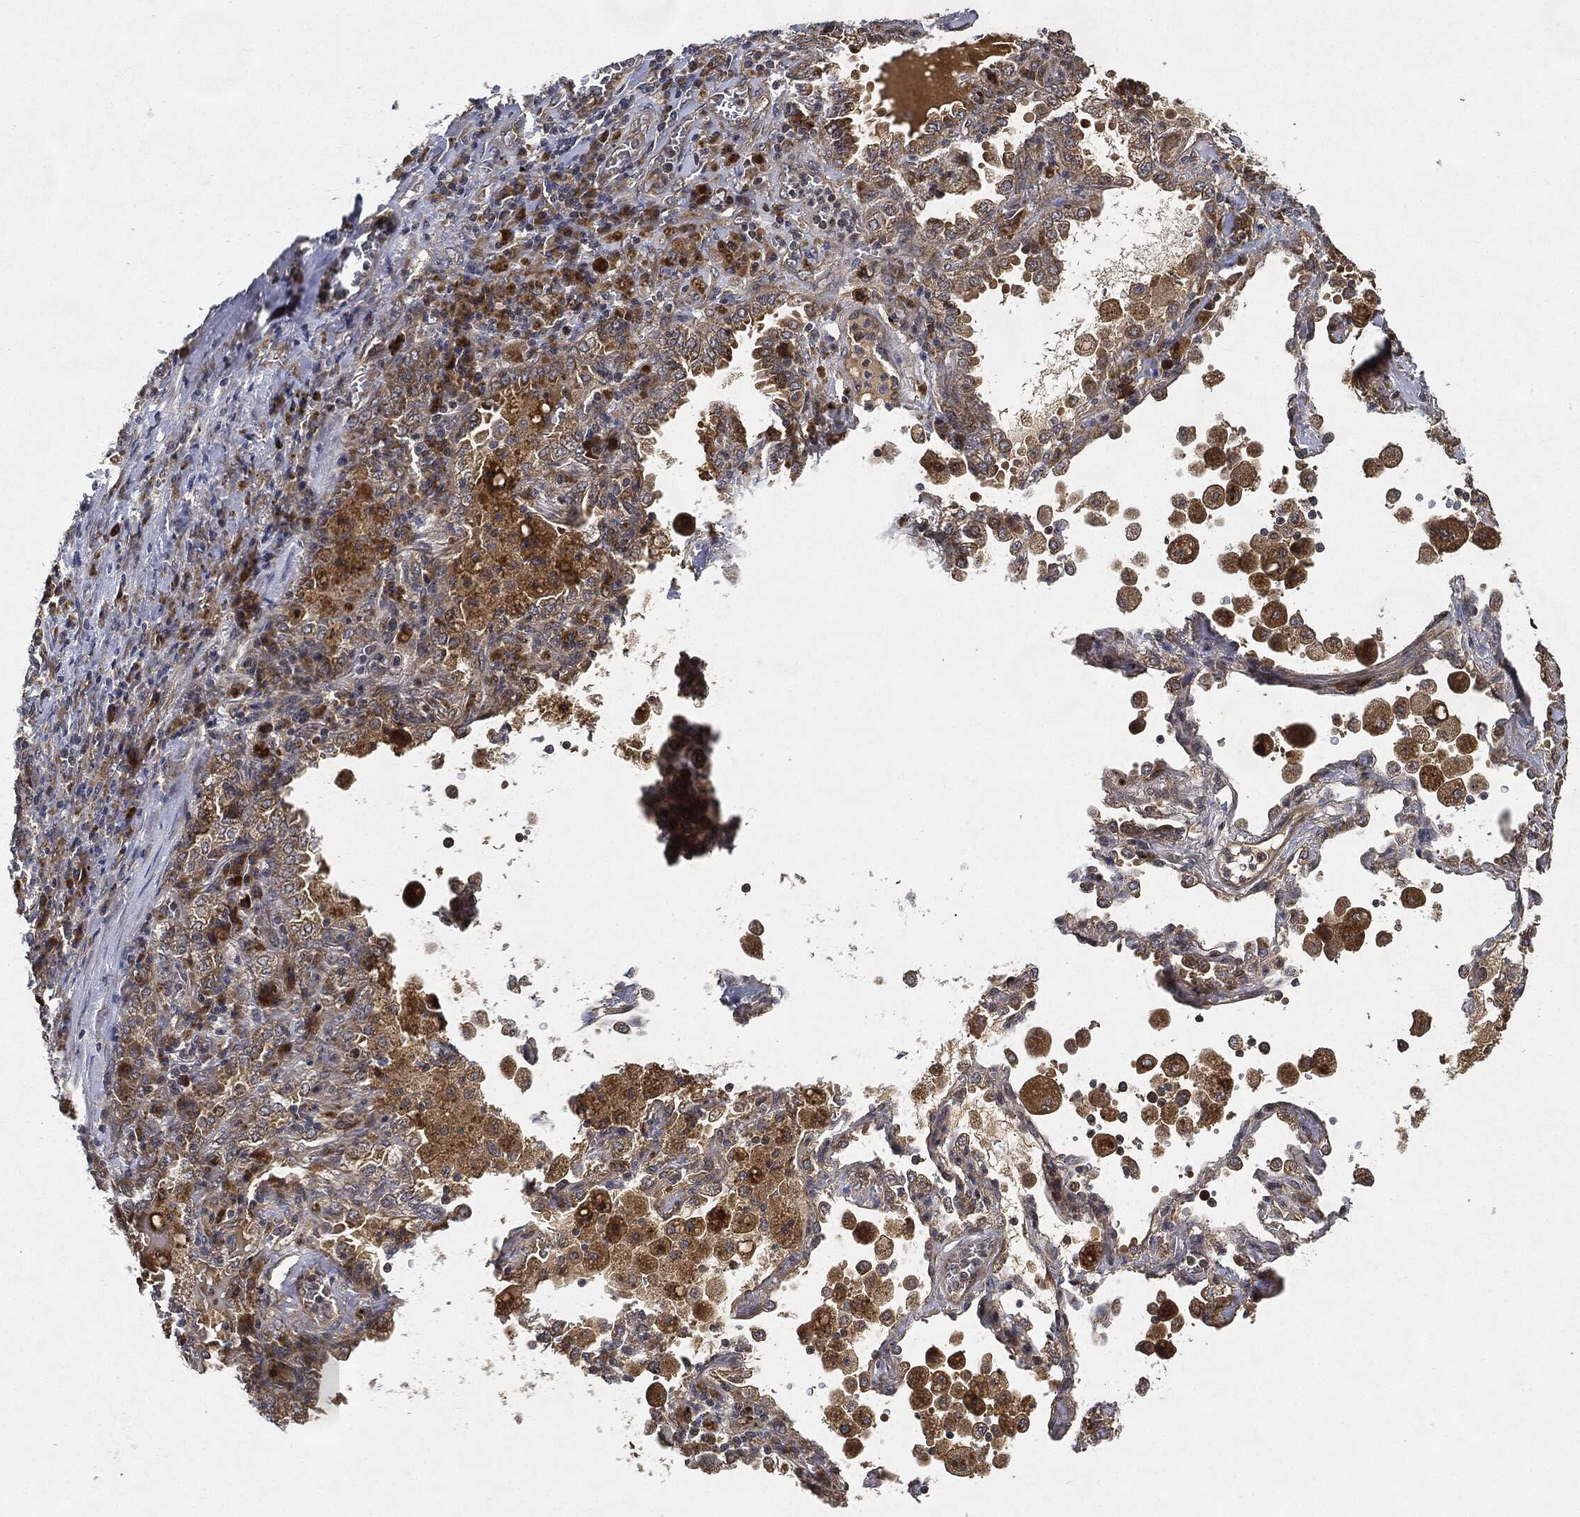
{"staining": {"intensity": "moderate", "quantity": "<25%", "location": "cytoplasmic/membranous"}, "tissue": "lung cancer", "cell_type": "Tumor cells", "image_type": "cancer", "snomed": [{"axis": "morphology", "description": "Adenocarcinoma, NOS"}, {"axis": "topography", "description": "Lung"}], "caption": "Moderate cytoplasmic/membranous expression for a protein is seen in approximately <25% of tumor cells of lung adenocarcinoma using IHC.", "gene": "MLST8", "patient": {"sex": "female", "age": 61}}